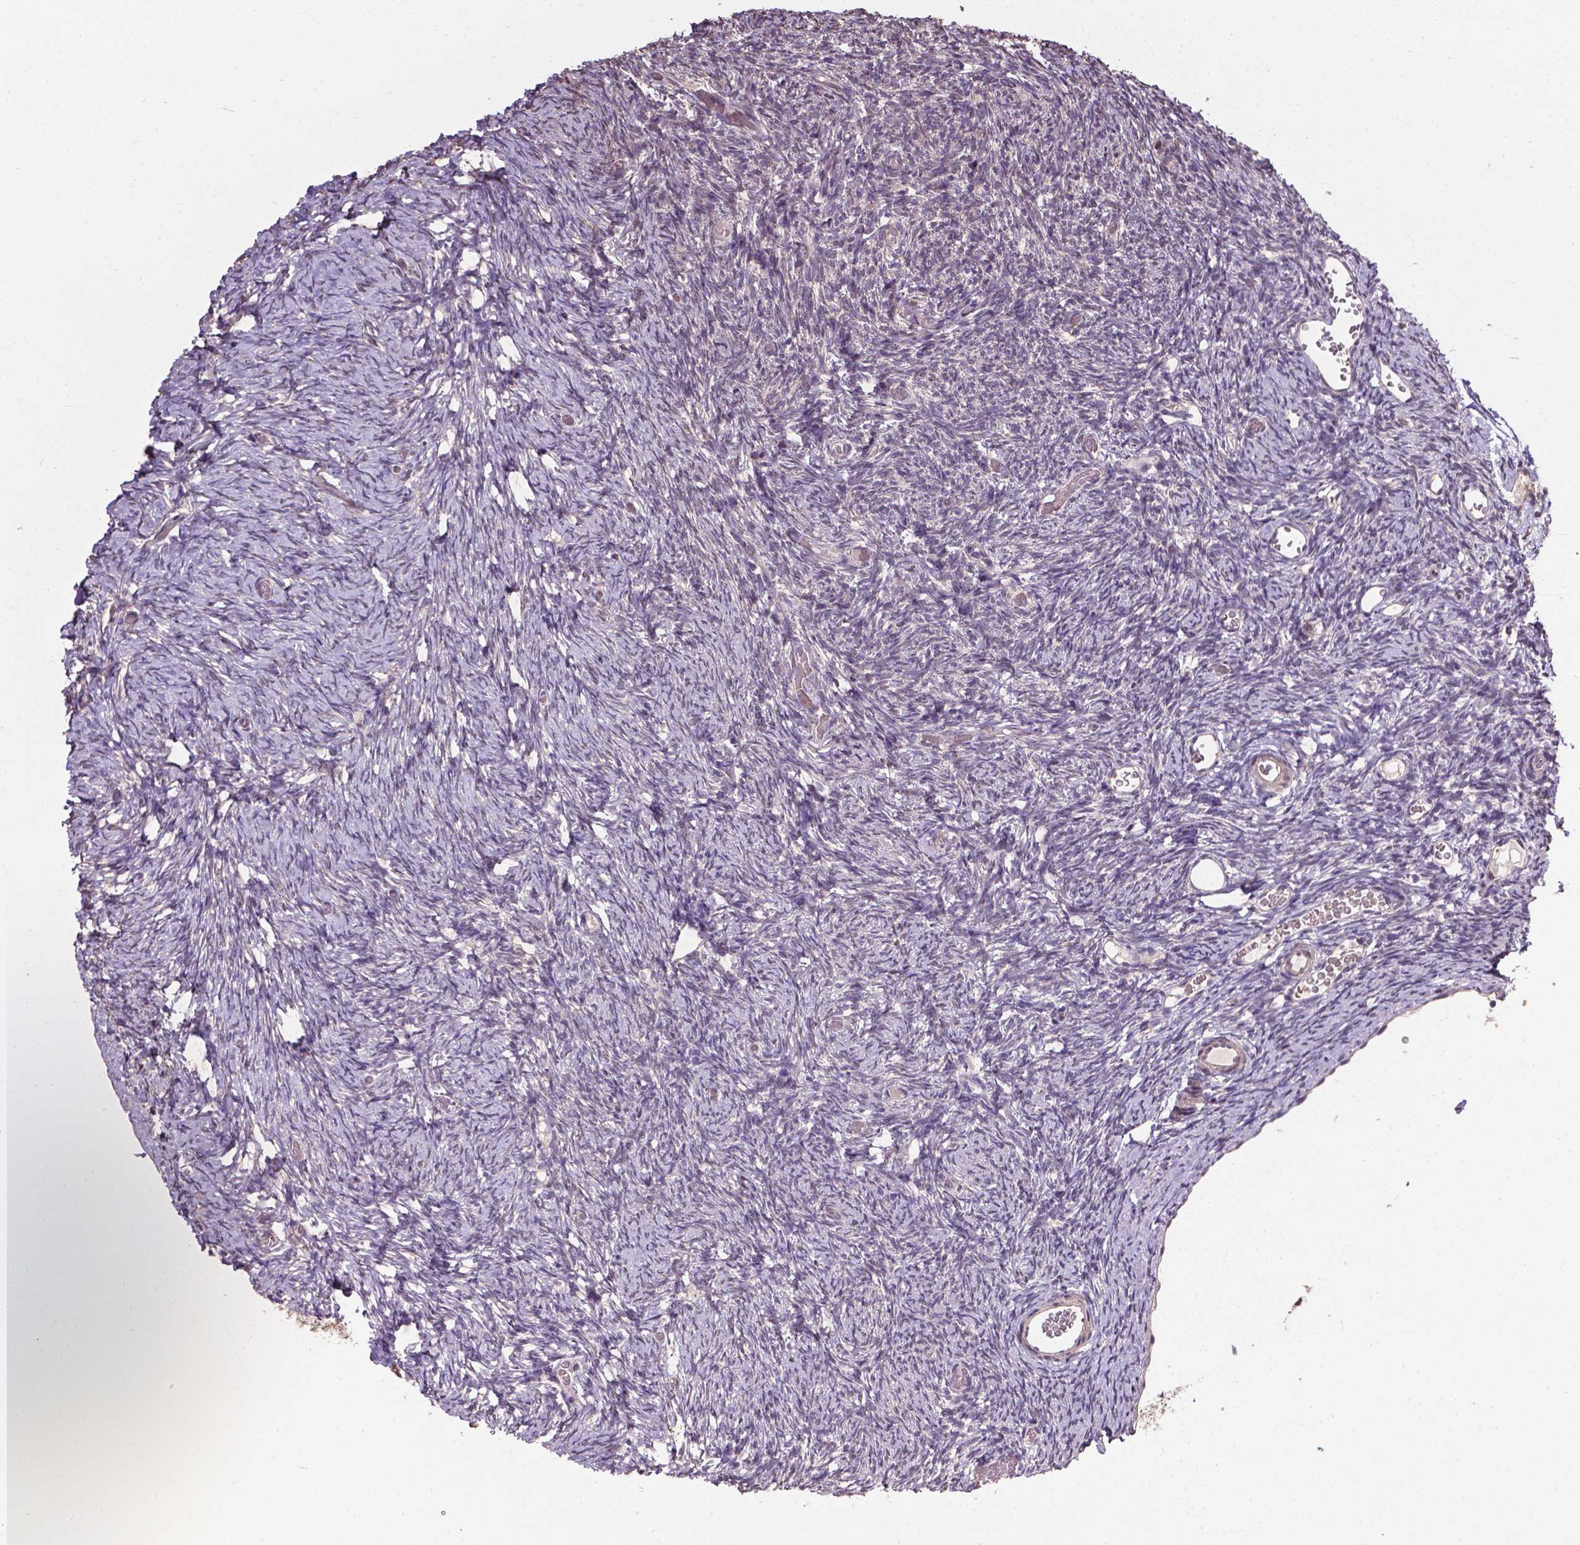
{"staining": {"intensity": "moderate", "quantity": ">75%", "location": "cytoplasmic/membranous"}, "tissue": "ovary", "cell_type": "Follicle cells", "image_type": "normal", "snomed": [{"axis": "morphology", "description": "Normal tissue, NOS"}, {"axis": "topography", "description": "Ovary"}], "caption": "This is an image of immunohistochemistry (IHC) staining of unremarkable ovary, which shows moderate positivity in the cytoplasmic/membranous of follicle cells.", "gene": "GLRA2", "patient": {"sex": "female", "age": 39}}